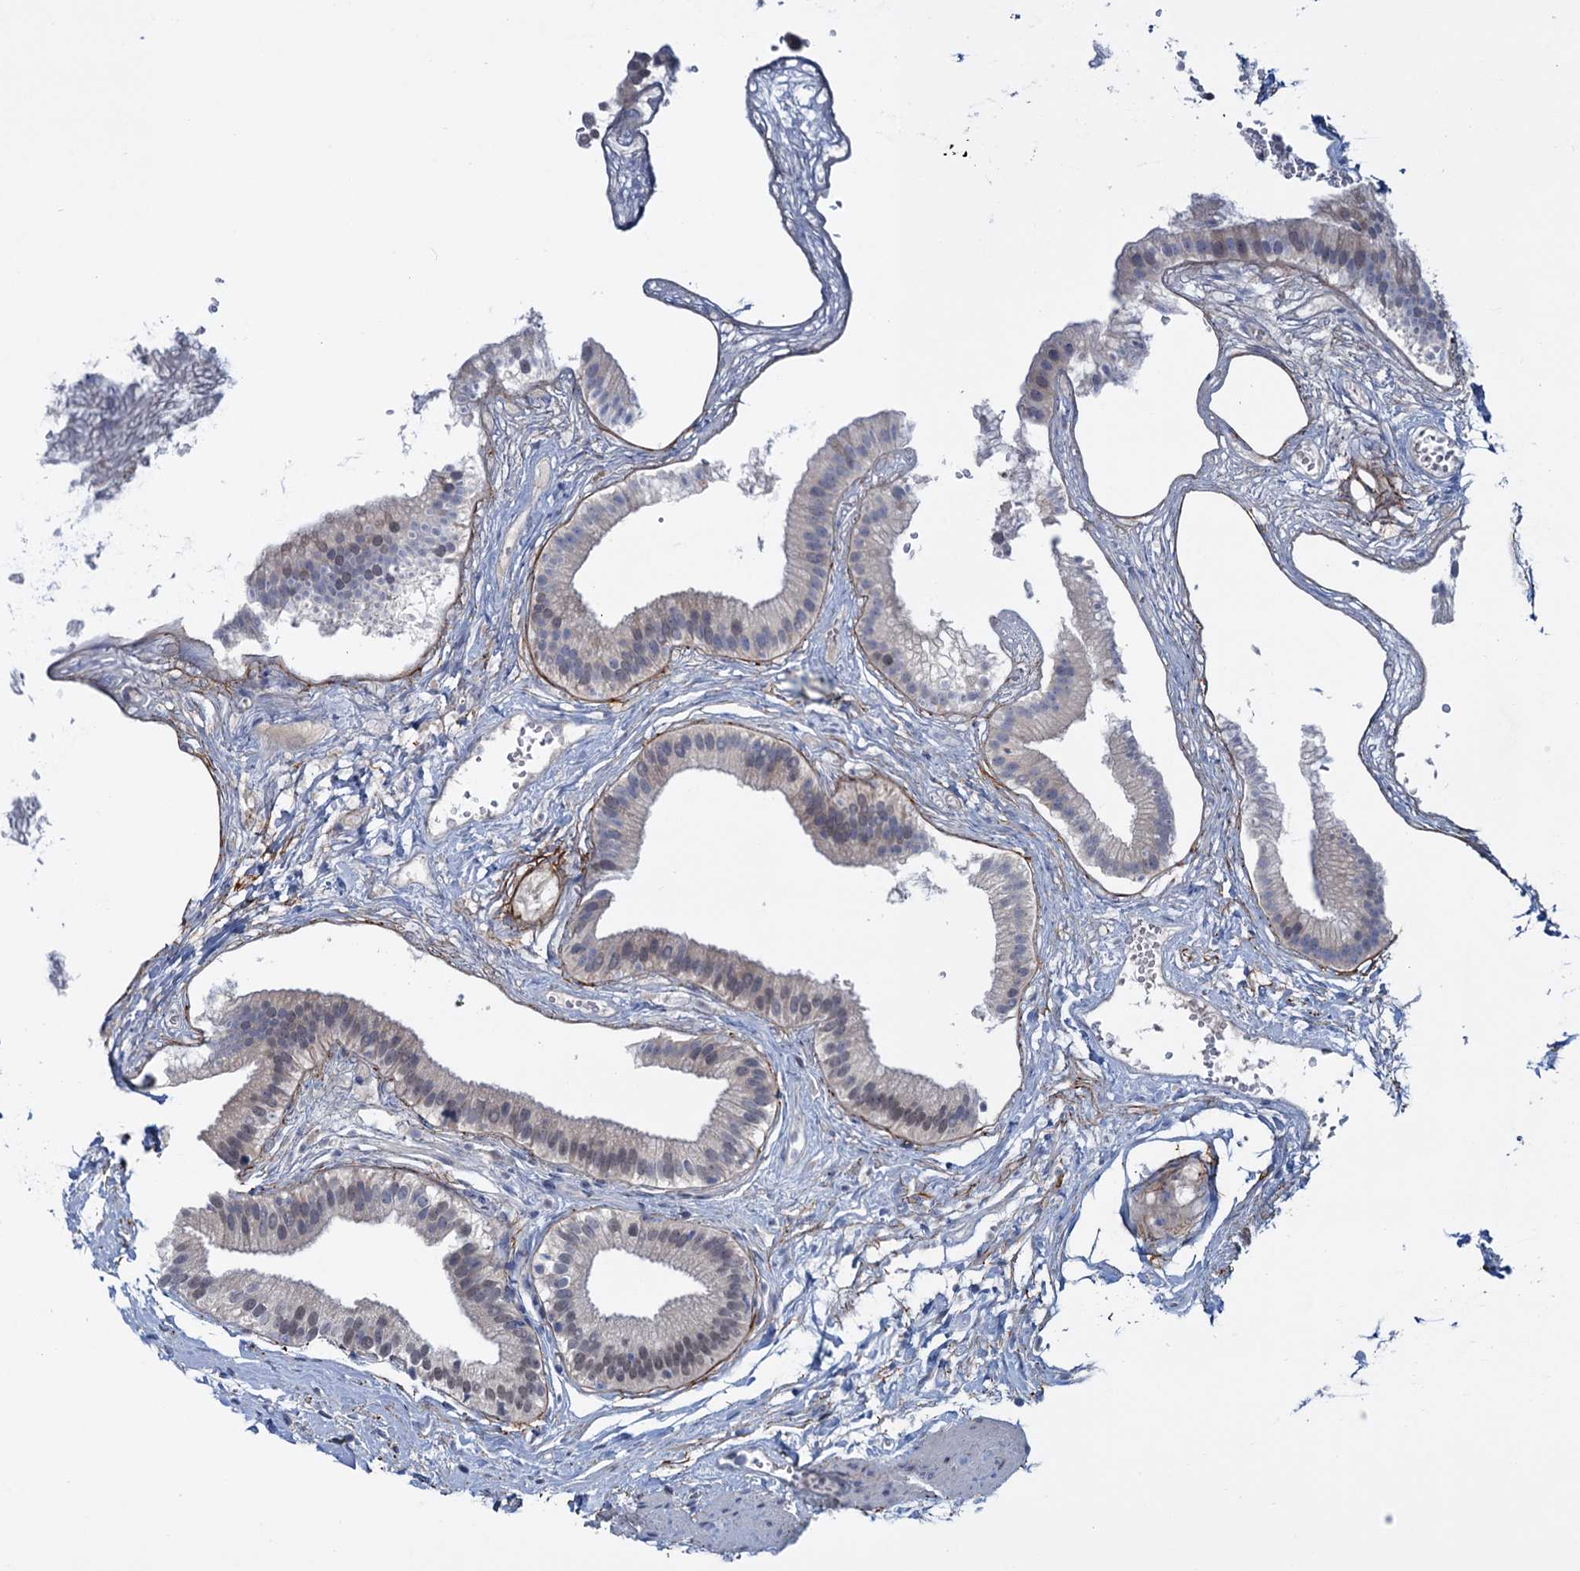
{"staining": {"intensity": "moderate", "quantity": "25%-75%", "location": "nuclear"}, "tissue": "gallbladder", "cell_type": "Glandular cells", "image_type": "normal", "snomed": [{"axis": "morphology", "description": "Normal tissue, NOS"}, {"axis": "topography", "description": "Gallbladder"}], "caption": "This histopathology image displays immunohistochemistry (IHC) staining of unremarkable human gallbladder, with medium moderate nuclear expression in approximately 25%-75% of glandular cells.", "gene": "SAE1", "patient": {"sex": "female", "age": 54}}